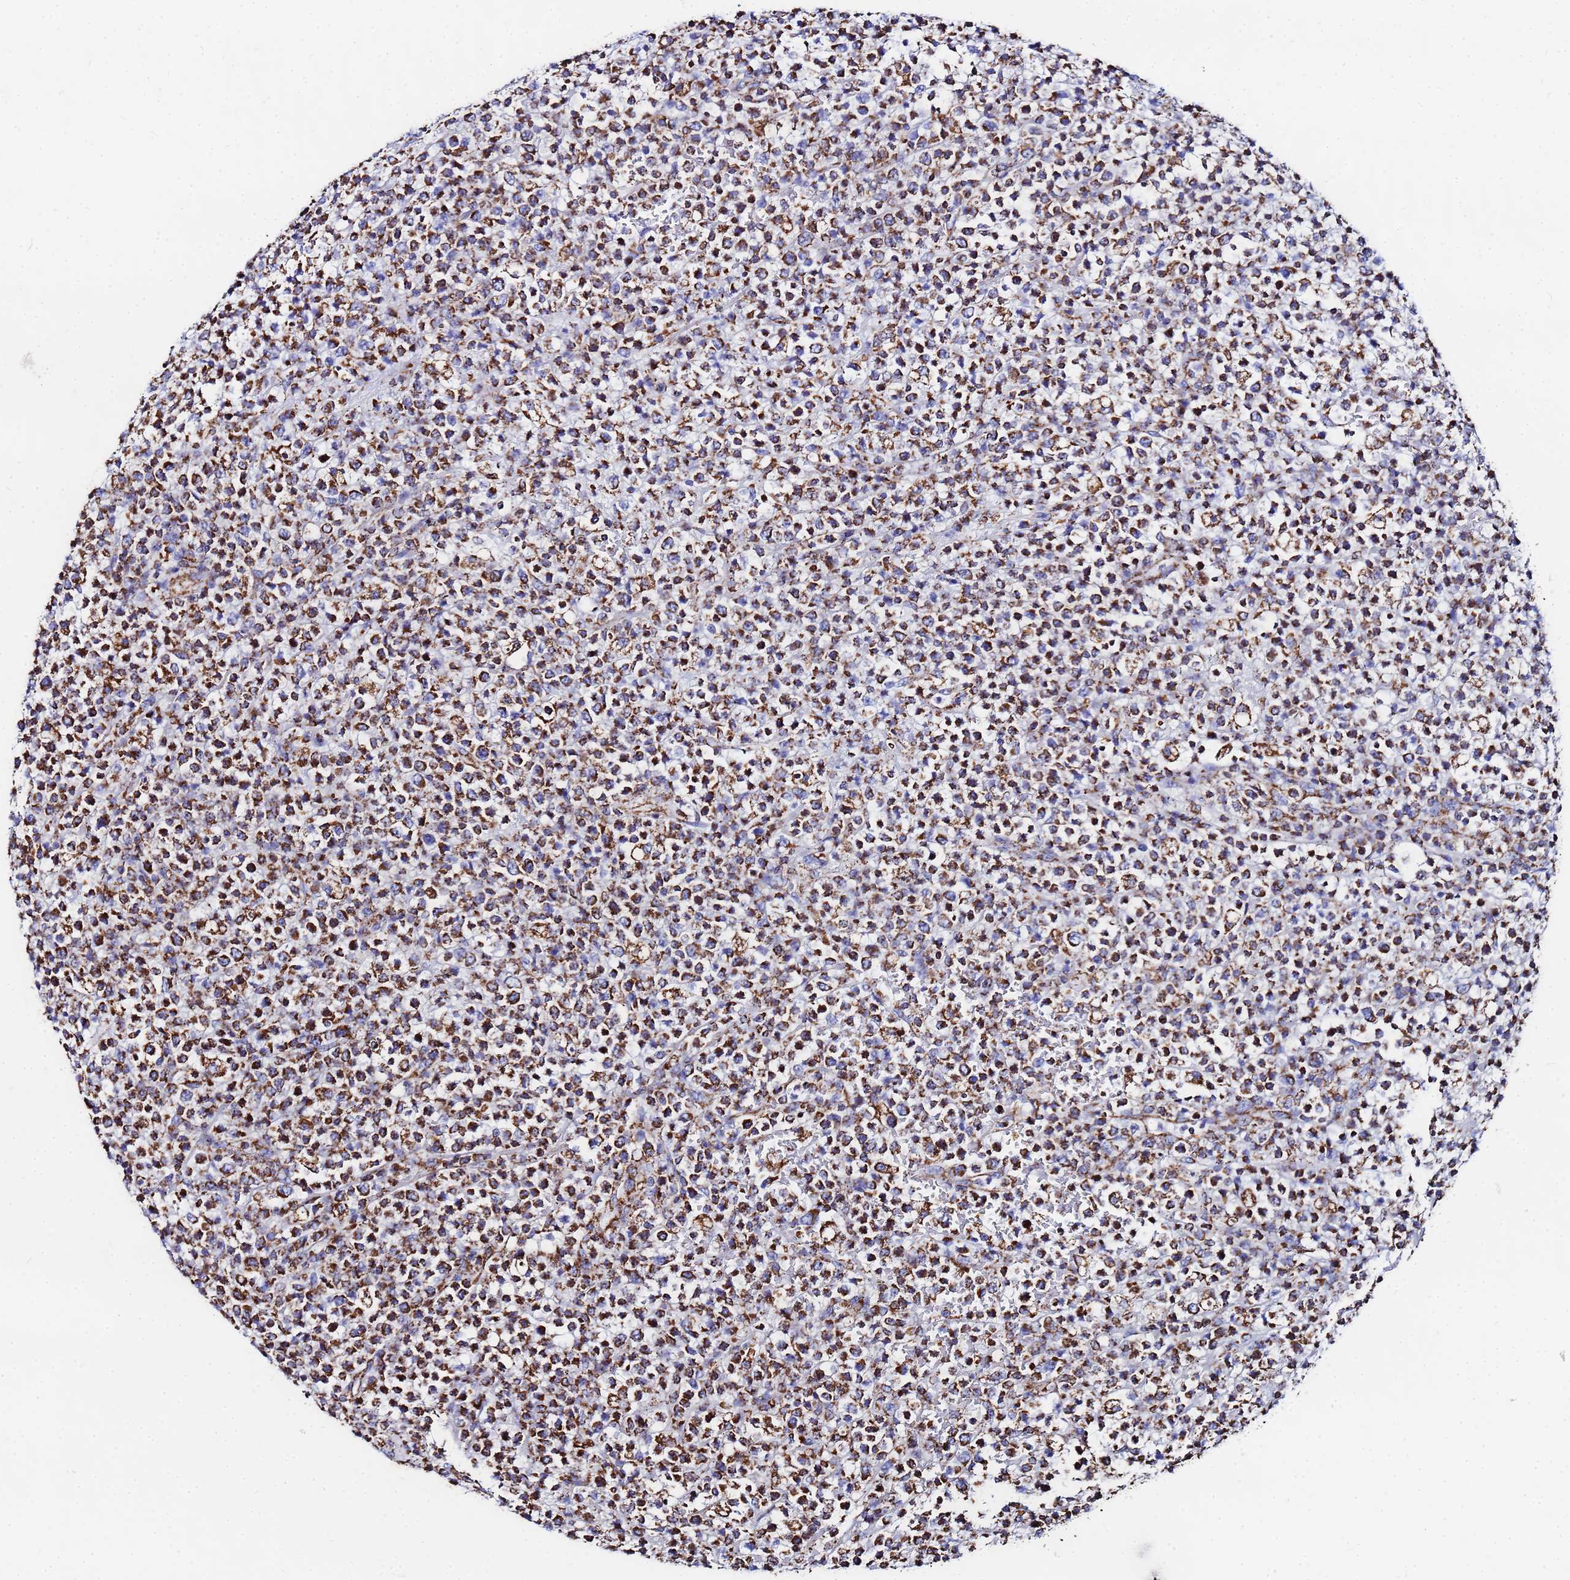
{"staining": {"intensity": "strong", "quantity": ">75%", "location": "cytoplasmic/membranous"}, "tissue": "lymphoma", "cell_type": "Tumor cells", "image_type": "cancer", "snomed": [{"axis": "morphology", "description": "Malignant lymphoma, non-Hodgkin's type, High grade"}, {"axis": "topography", "description": "Colon"}], "caption": "Human malignant lymphoma, non-Hodgkin's type (high-grade) stained with a protein marker reveals strong staining in tumor cells.", "gene": "GLUD1", "patient": {"sex": "female", "age": 53}}